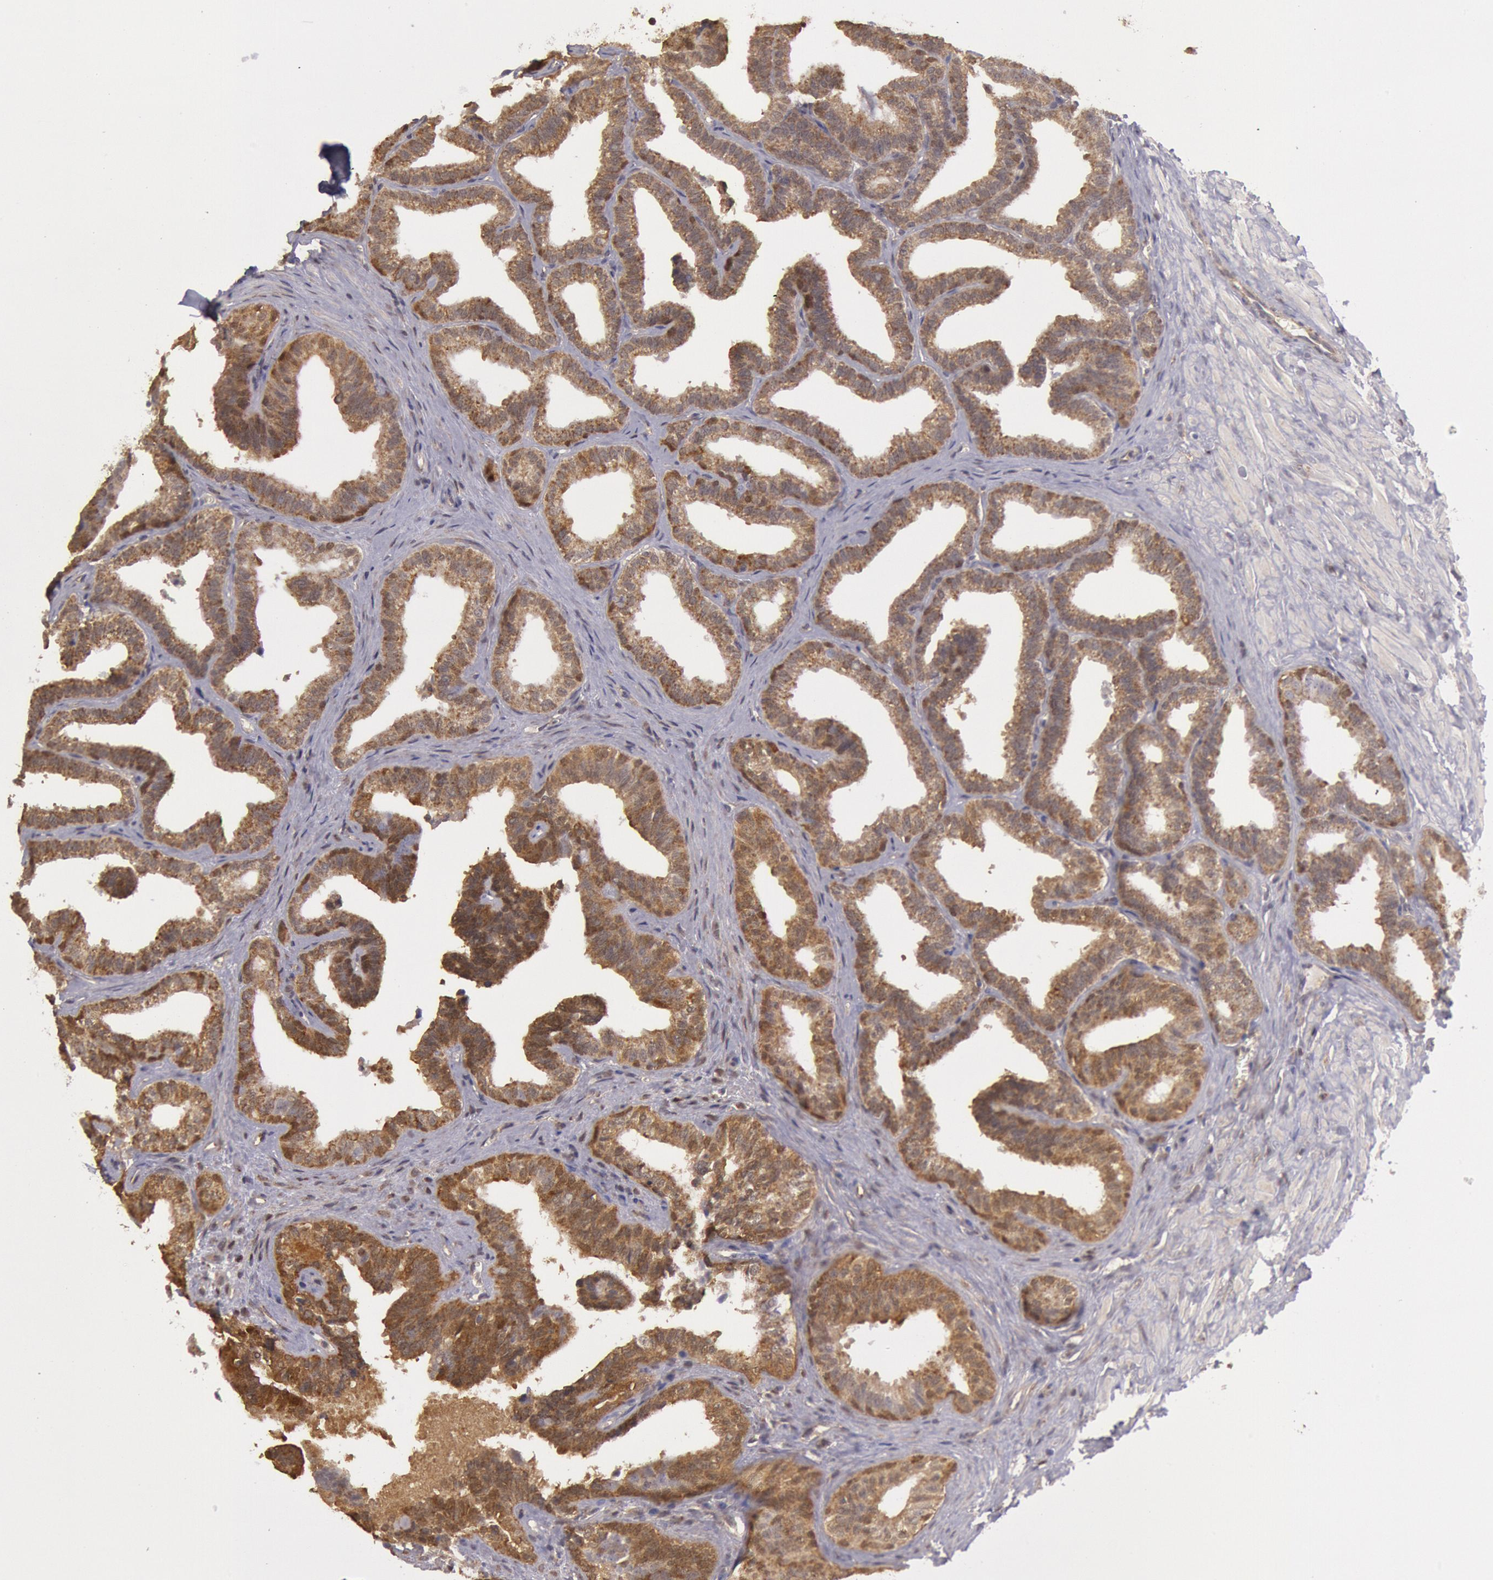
{"staining": {"intensity": "moderate", "quantity": ">75%", "location": "cytoplasmic/membranous"}, "tissue": "seminal vesicle", "cell_type": "Glandular cells", "image_type": "normal", "snomed": [{"axis": "morphology", "description": "Normal tissue, NOS"}, {"axis": "topography", "description": "Seminal veicle"}], "caption": "Protein positivity by immunohistochemistry (IHC) reveals moderate cytoplasmic/membranous expression in approximately >75% of glandular cells in benign seminal vesicle.", "gene": "MPST", "patient": {"sex": "male", "age": 26}}